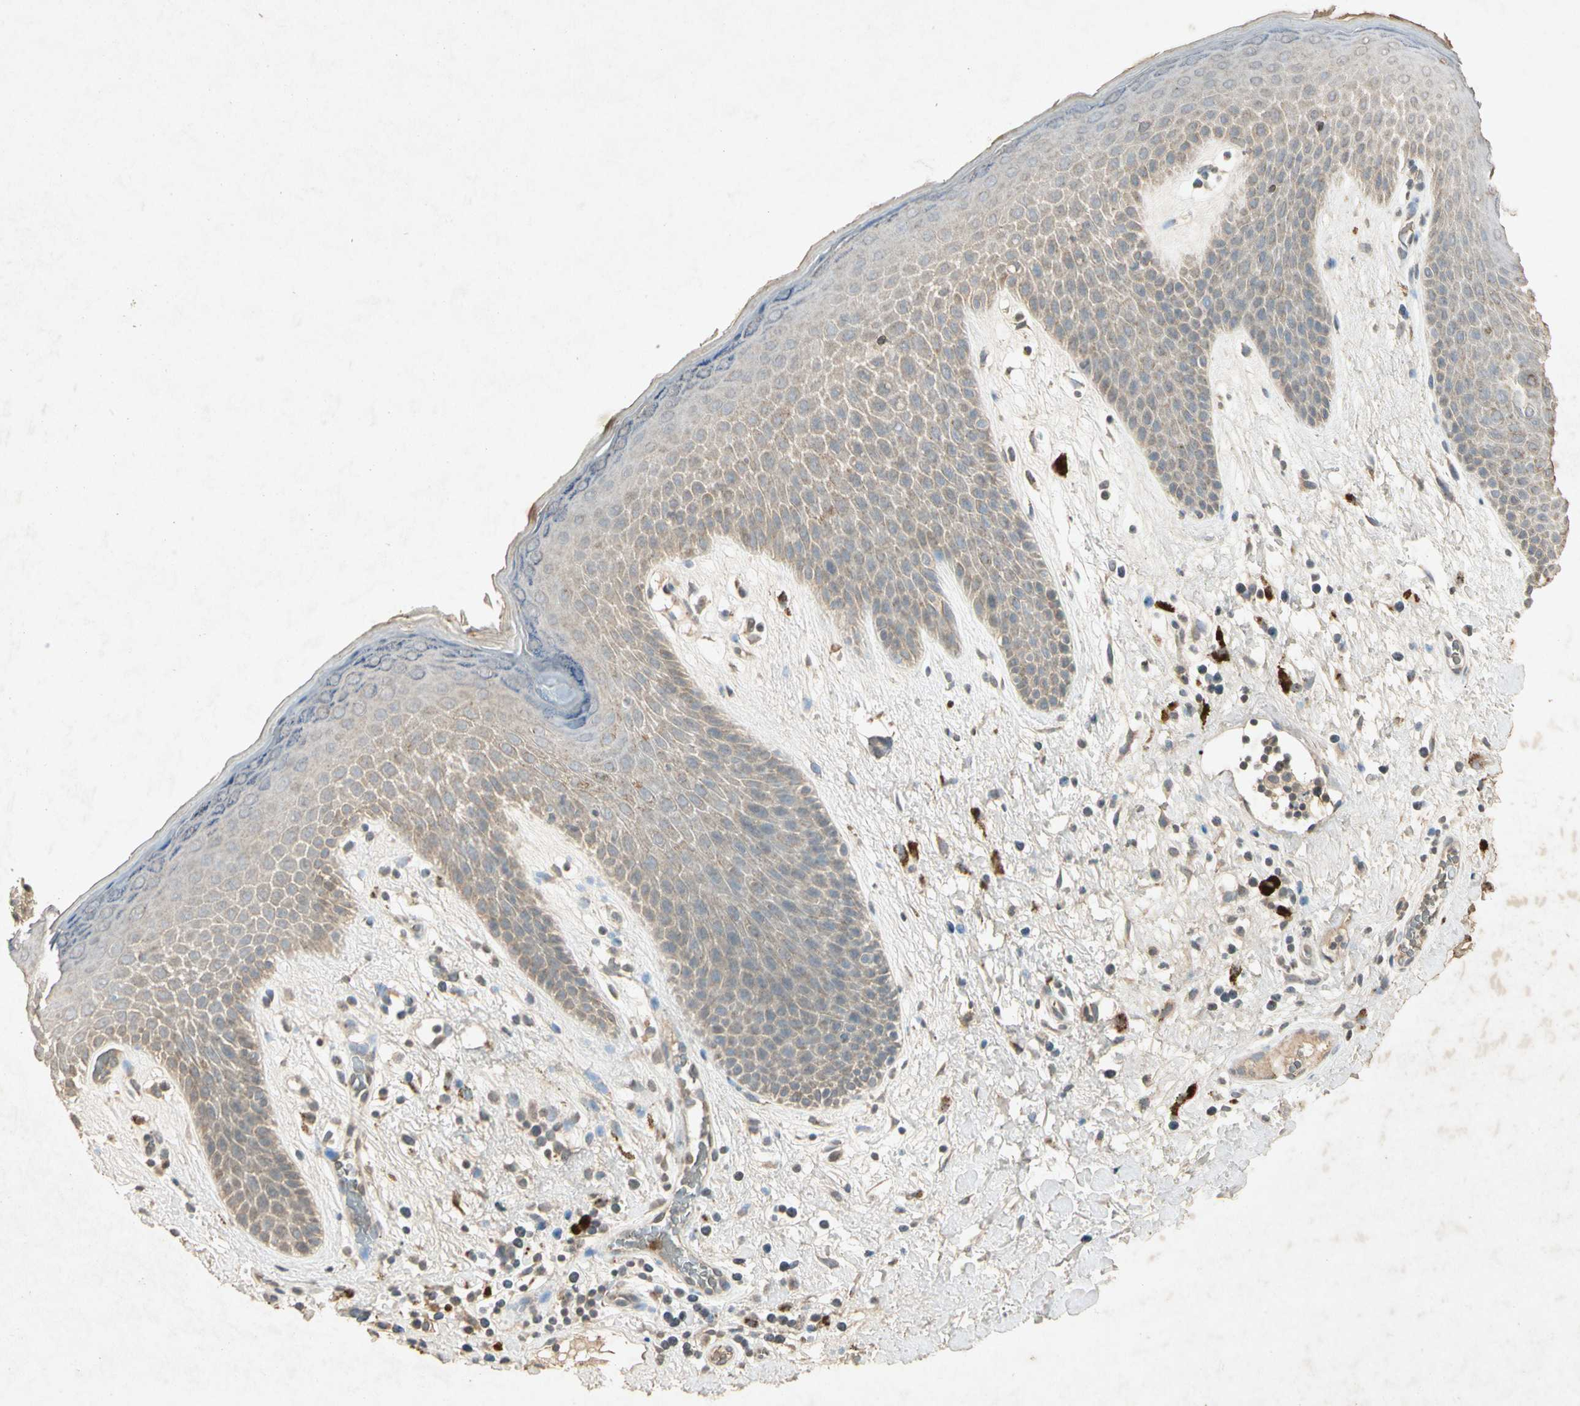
{"staining": {"intensity": "weak", "quantity": "25%-75%", "location": "cytoplasmic/membranous"}, "tissue": "skin", "cell_type": "Epidermal cells", "image_type": "normal", "snomed": [{"axis": "morphology", "description": "Normal tissue, NOS"}, {"axis": "topography", "description": "Anal"}], "caption": "DAB immunohistochemical staining of benign skin shows weak cytoplasmic/membranous protein positivity in approximately 25%-75% of epidermal cells.", "gene": "MSRB1", "patient": {"sex": "male", "age": 74}}